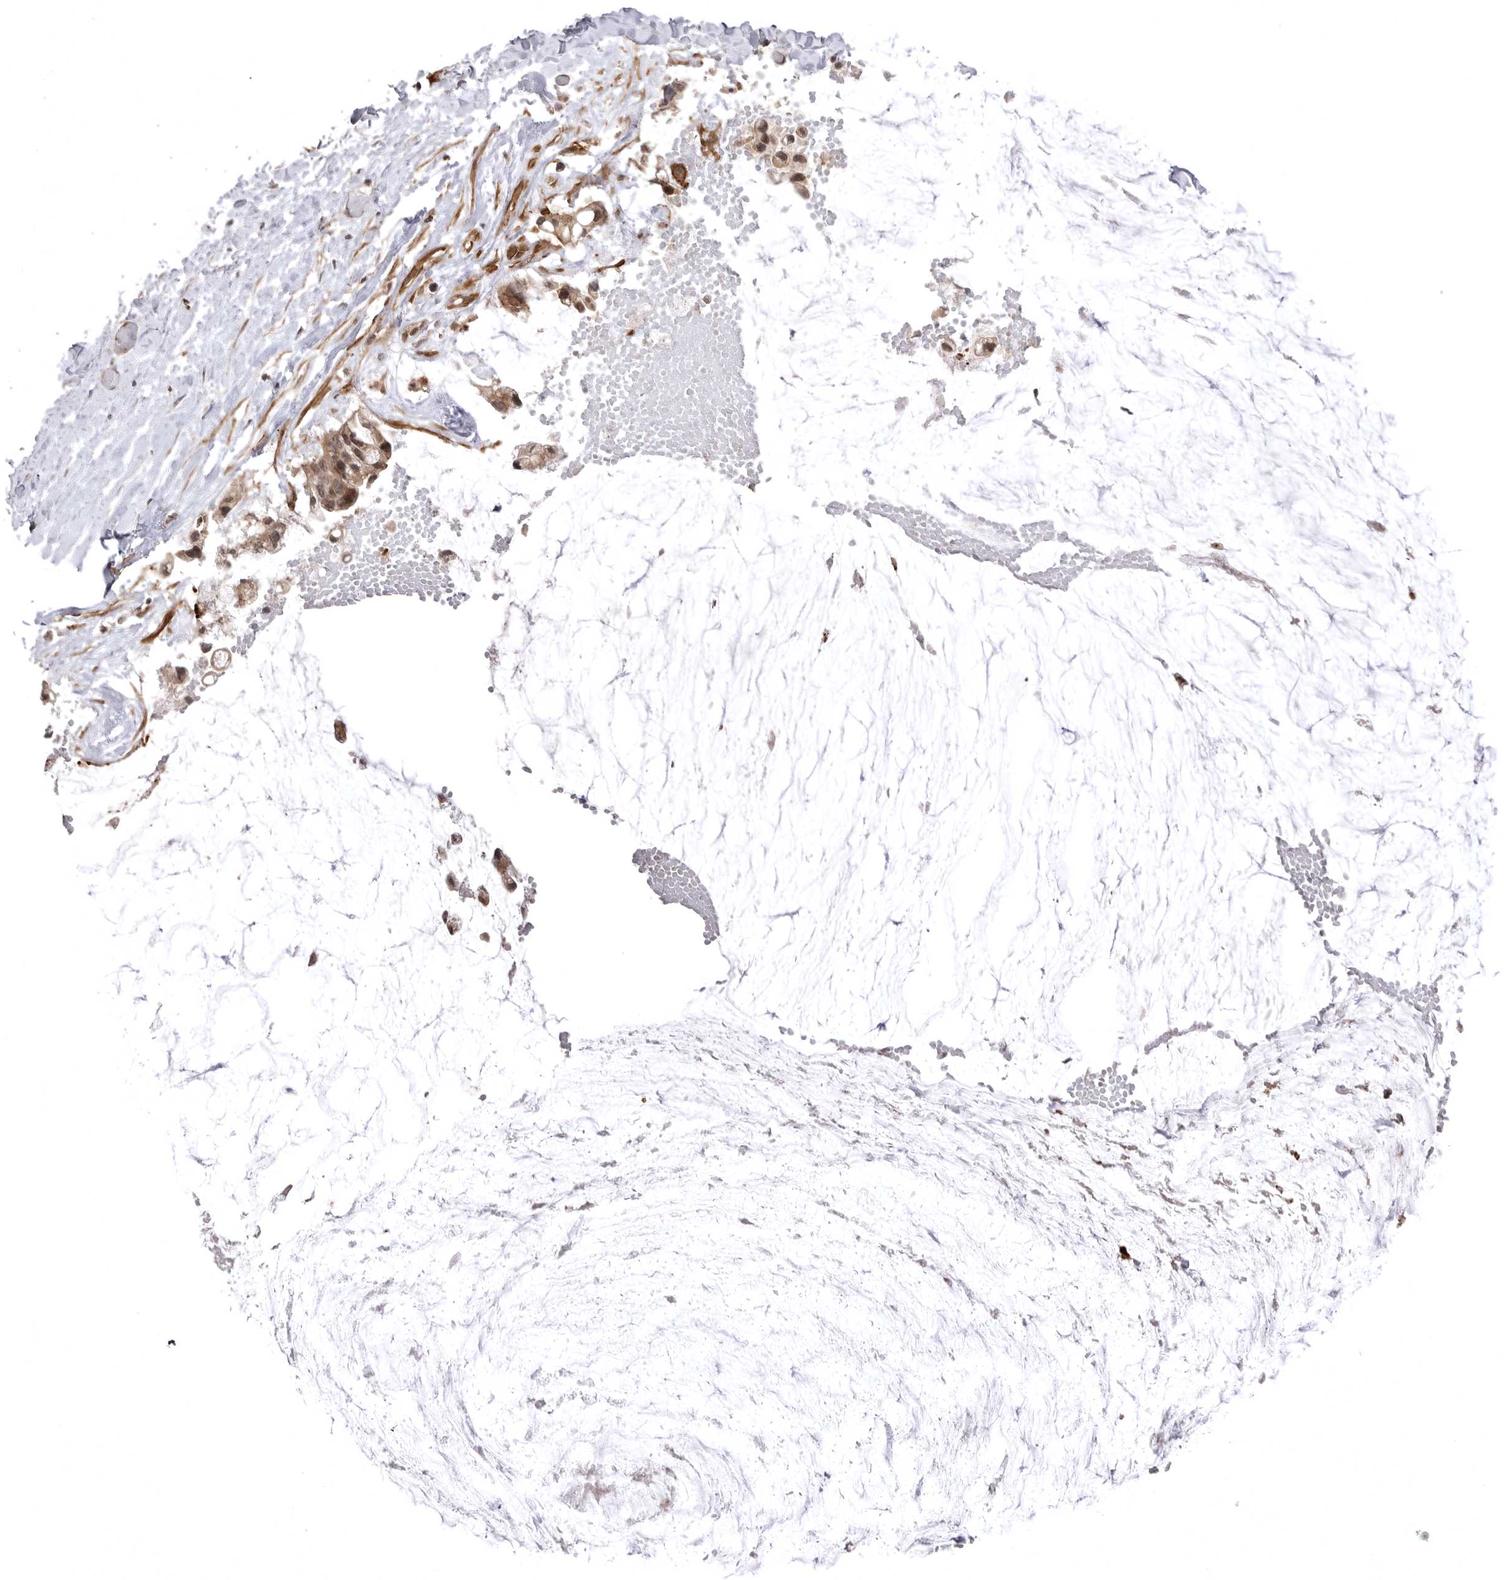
{"staining": {"intensity": "moderate", "quantity": ">75%", "location": "cytoplasmic/membranous,nuclear"}, "tissue": "ovarian cancer", "cell_type": "Tumor cells", "image_type": "cancer", "snomed": [{"axis": "morphology", "description": "Cystadenocarcinoma, mucinous, NOS"}, {"axis": "topography", "description": "Ovary"}], "caption": "About >75% of tumor cells in mucinous cystadenocarcinoma (ovarian) reveal moderate cytoplasmic/membranous and nuclear protein positivity as visualized by brown immunohistochemical staining.", "gene": "SORBS1", "patient": {"sex": "female", "age": 39}}